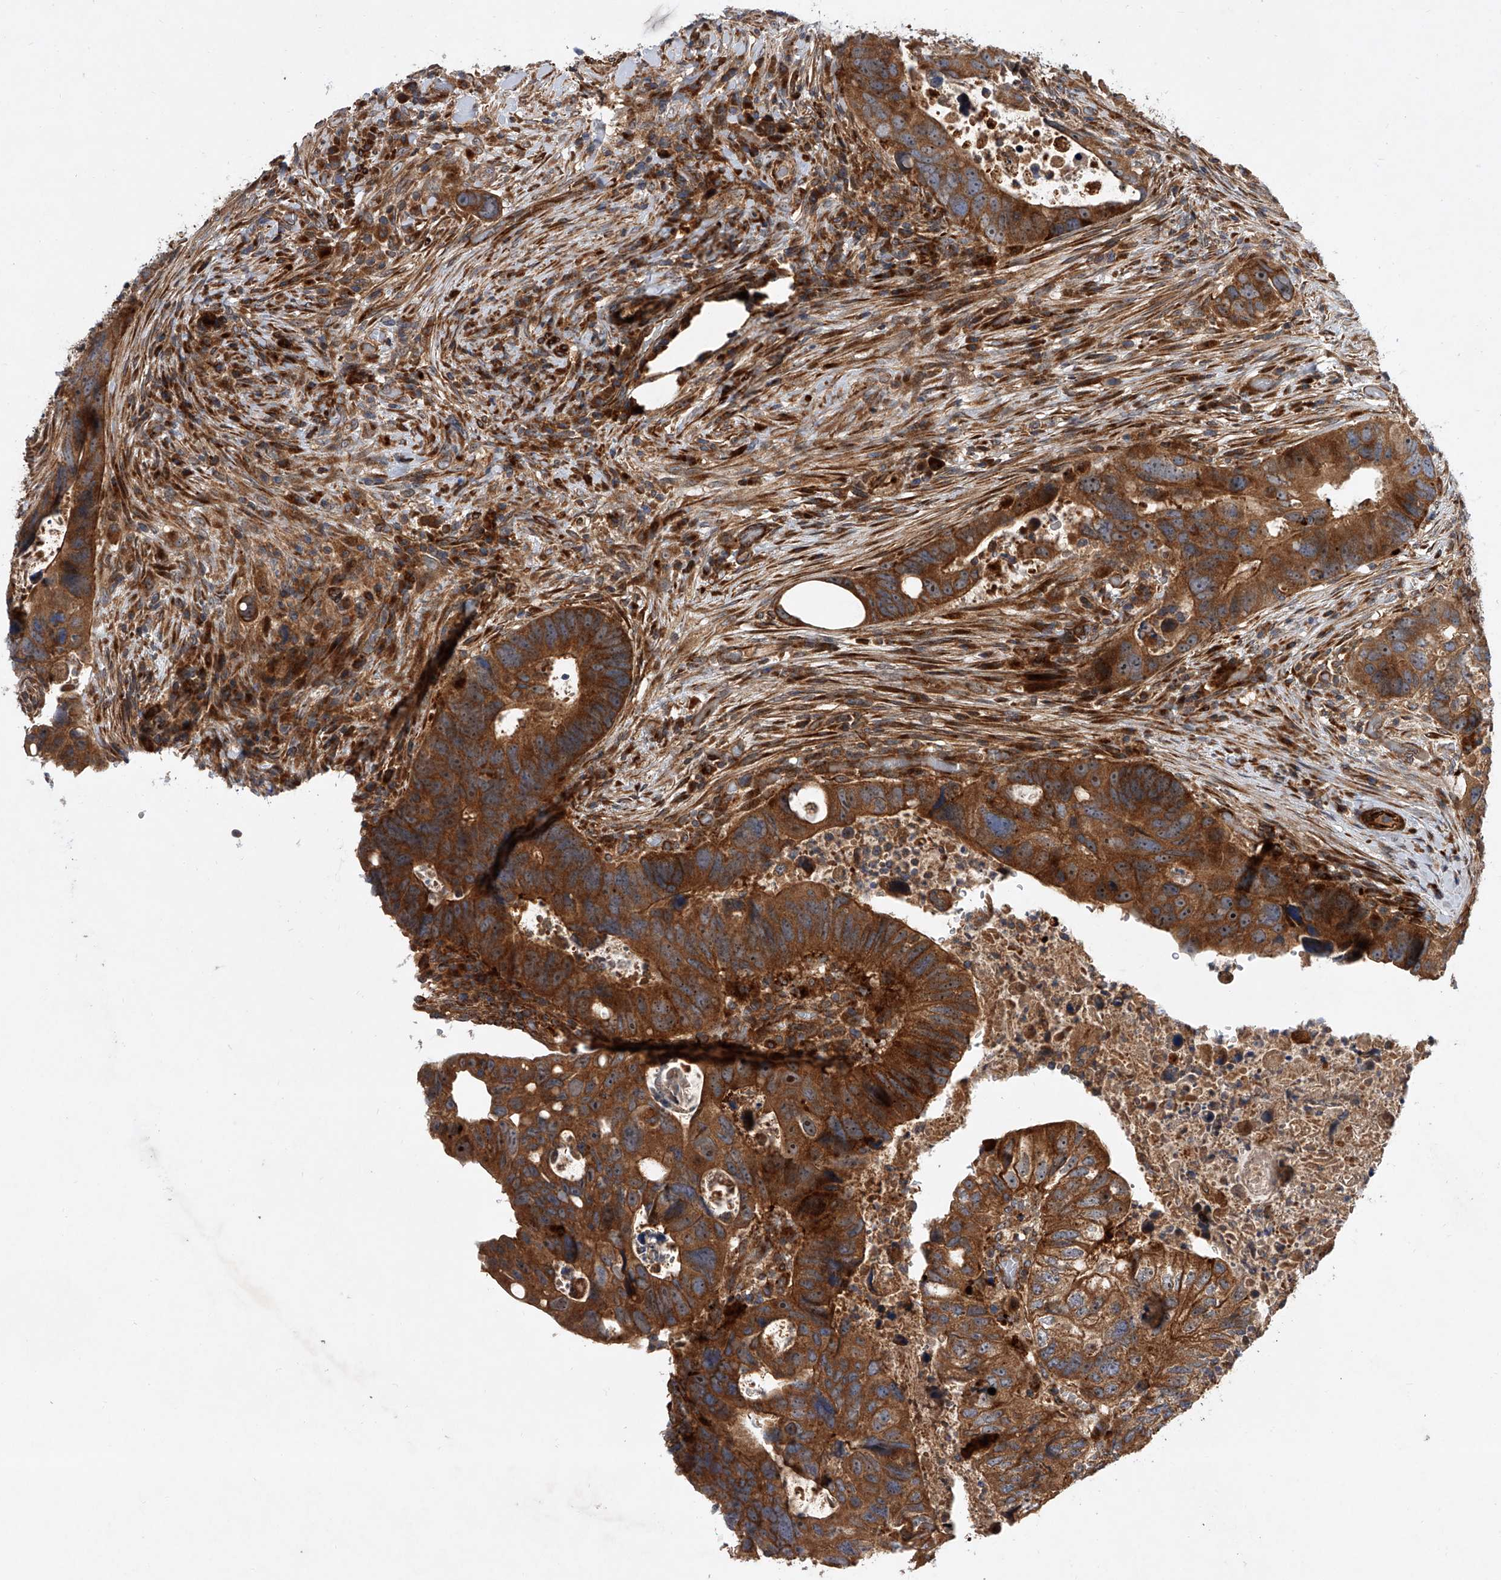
{"staining": {"intensity": "strong", "quantity": ">75%", "location": "cytoplasmic/membranous"}, "tissue": "colorectal cancer", "cell_type": "Tumor cells", "image_type": "cancer", "snomed": [{"axis": "morphology", "description": "Adenocarcinoma, NOS"}, {"axis": "topography", "description": "Rectum"}], "caption": "Brown immunohistochemical staining in human colorectal cancer (adenocarcinoma) exhibits strong cytoplasmic/membranous expression in about >75% of tumor cells.", "gene": "USP47", "patient": {"sex": "male", "age": 59}}